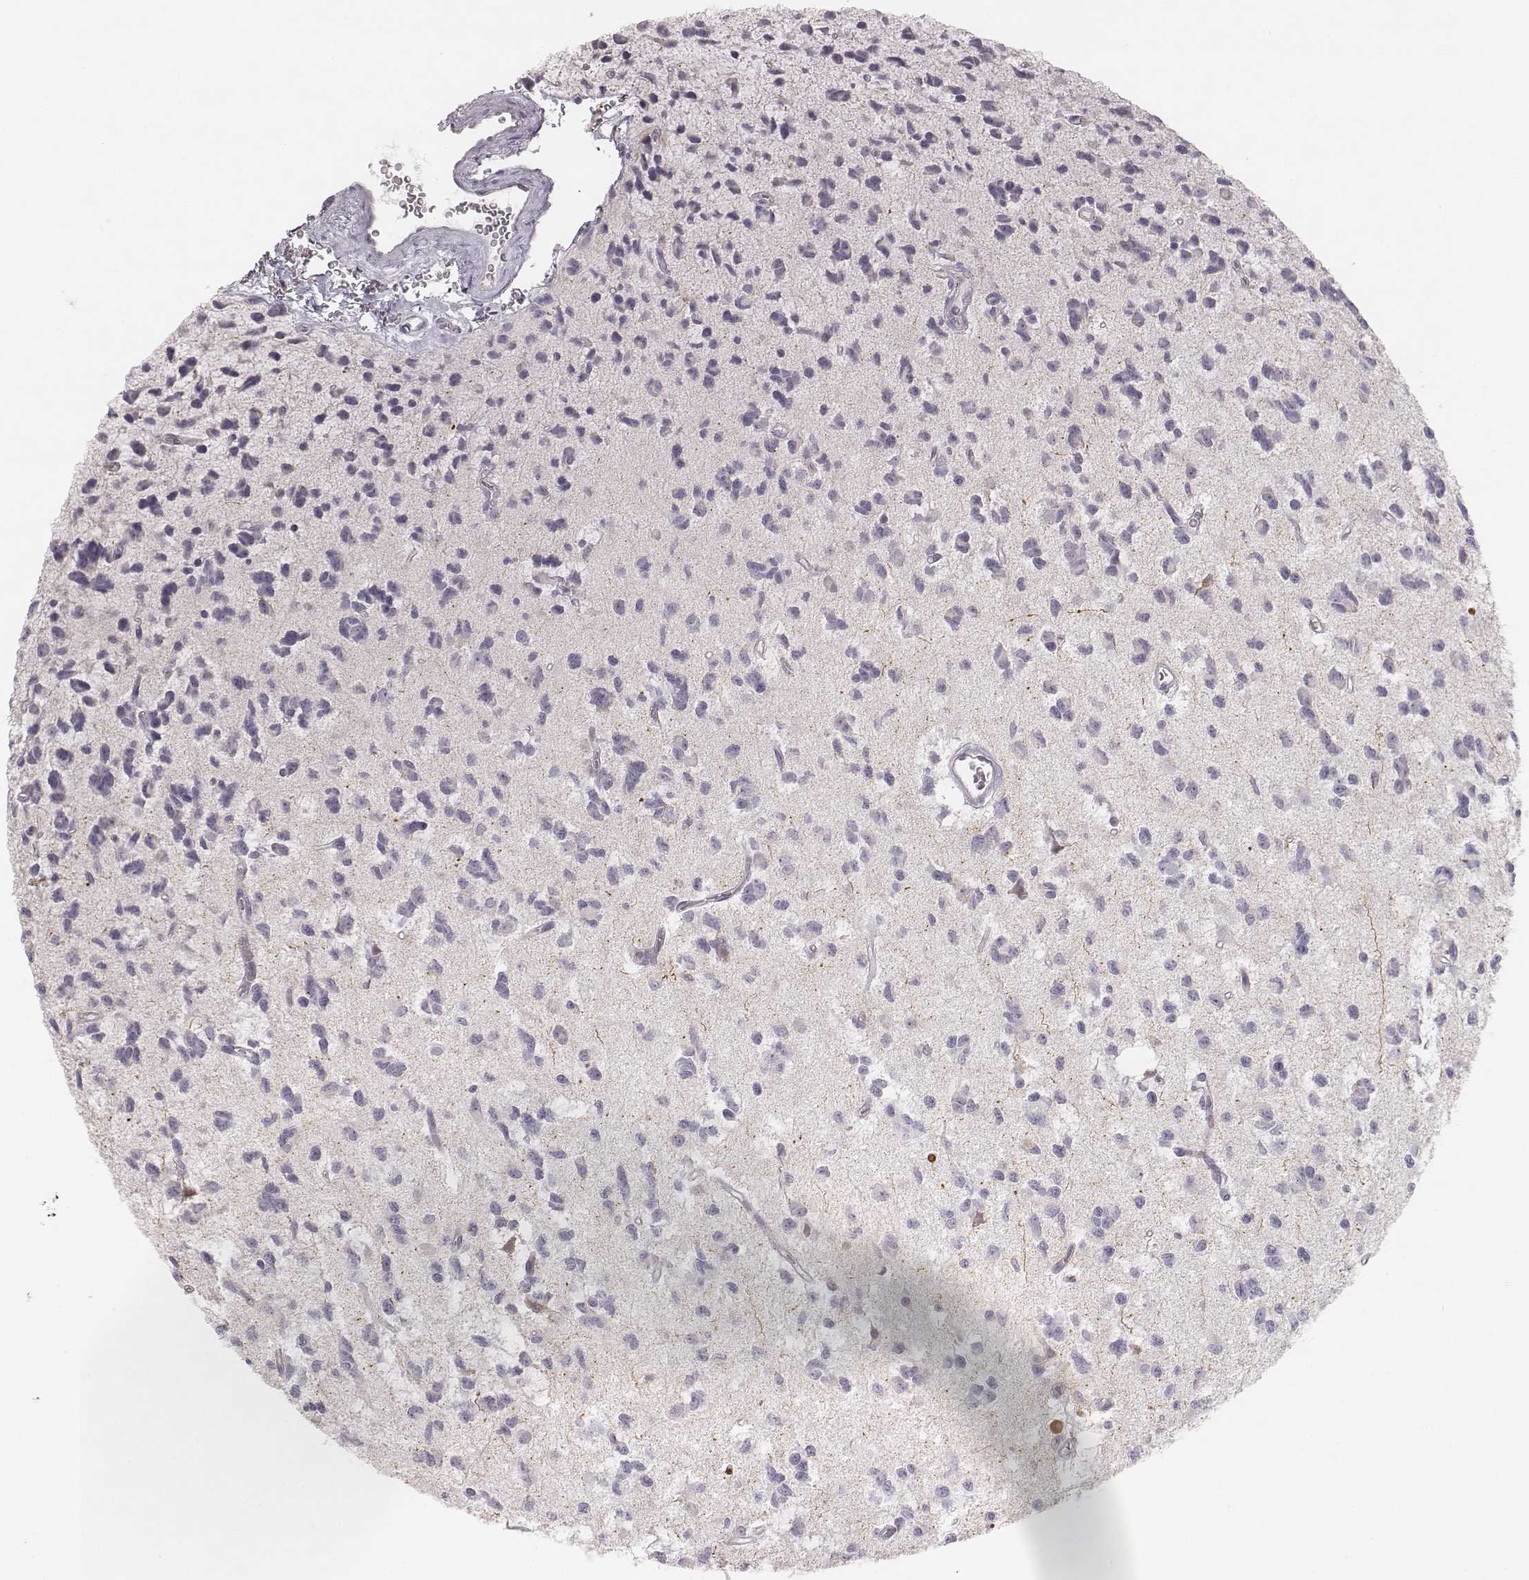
{"staining": {"intensity": "negative", "quantity": "none", "location": "none"}, "tissue": "glioma", "cell_type": "Tumor cells", "image_type": "cancer", "snomed": [{"axis": "morphology", "description": "Glioma, malignant, Low grade"}, {"axis": "topography", "description": "Brain"}], "caption": "Glioma was stained to show a protein in brown. There is no significant expression in tumor cells.", "gene": "KCNJ12", "patient": {"sex": "female", "age": 45}}